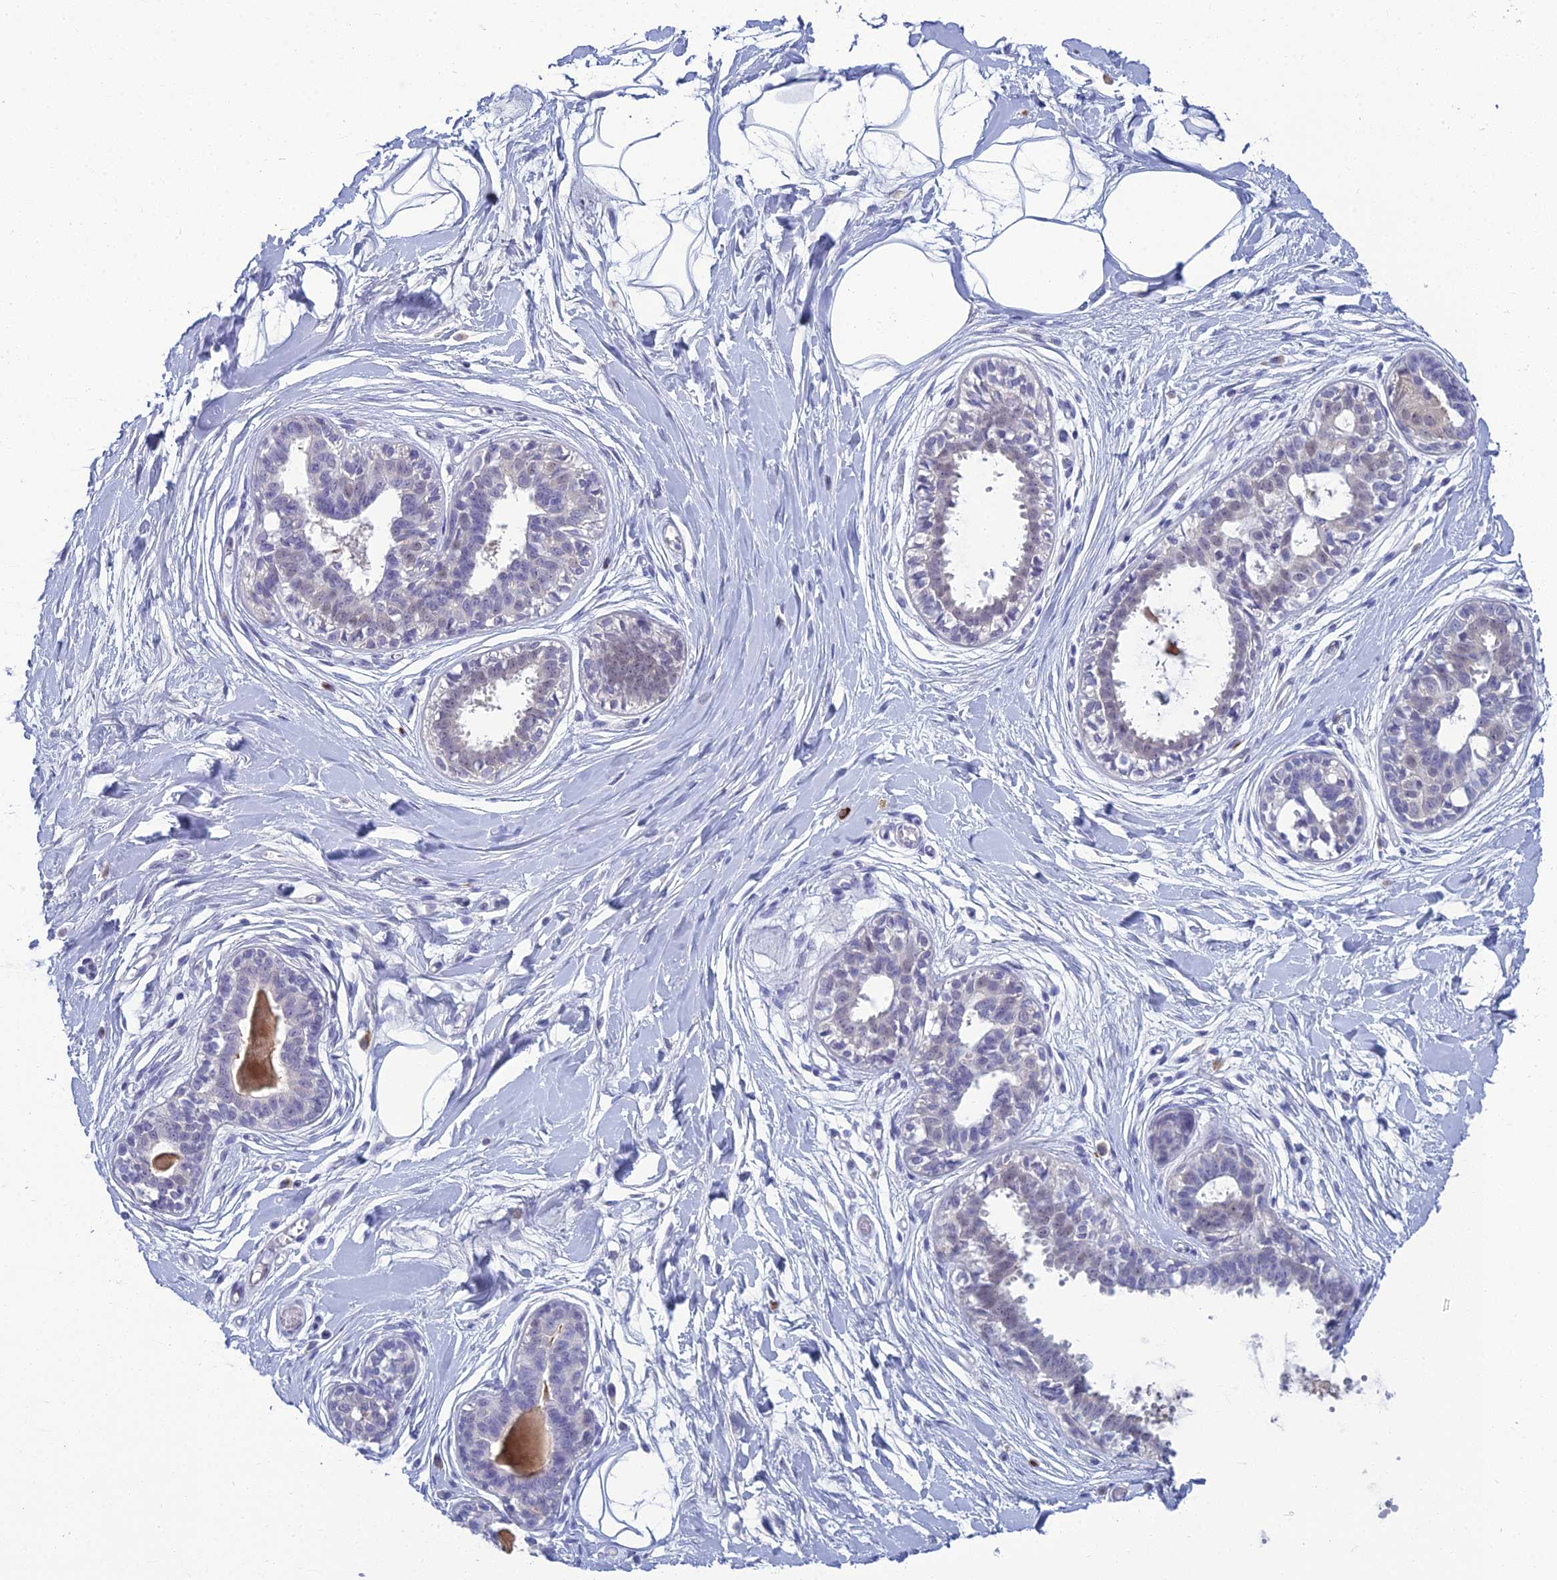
{"staining": {"intensity": "negative", "quantity": "none", "location": "none"}, "tissue": "breast", "cell_type": "Adipocytes", "image_type": "normal", "snomed": [{"axis": "morphology", "description": "Normal tissue, NOS"}, {"axis": "topography", "description": "Breast"}], "caption": "Immunohistochemistry micrograph of benign breast: breast stained with DAB (3,3'-diaminobenzidine) displays no significant protein staining in adipocytes.", "gene": "MUC13", "patient": {"sex": "female", "age": 45}}